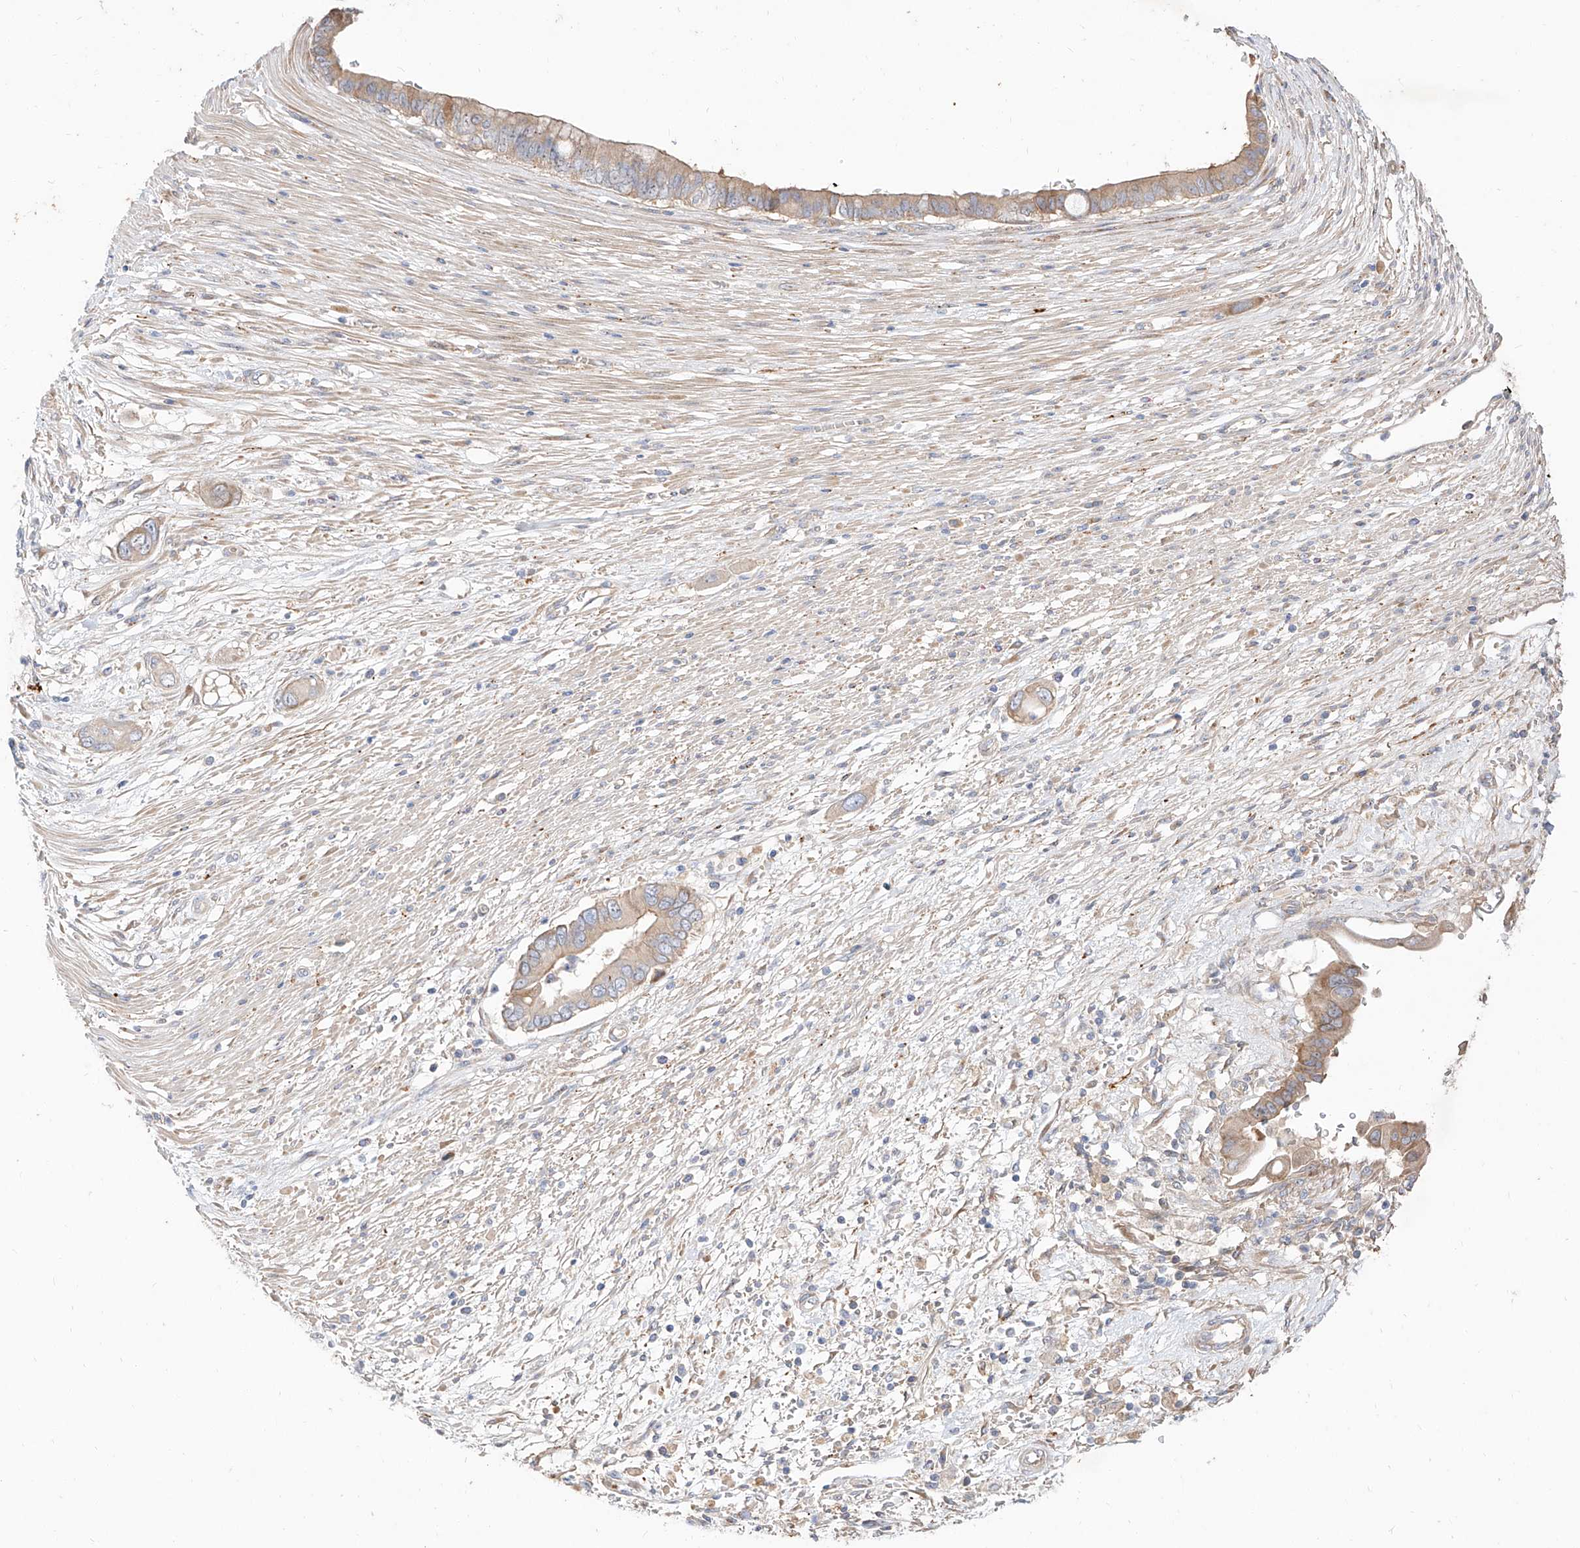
{"staining": {"intensity": "weak", "quantity": ">75%", "location": "cytoplasmic/membranous"}, "tissue": "pancreatic cancer", "cell_type": "Tumor cells", "image_type": "cancer", "snomed": [{"axis": "morphology", "description": "Adenocarcinoma, NOS"}, {"axis": "topography", "description": "Pancreas"}], "caption": "Weak cytoplasmic/membranous protein staining is present in approximately >75% of tumor cells in adenocarcinoma (pancreatic).", "gene": "DIRAS3", "patient": {"sex": "male", "age": 68}}